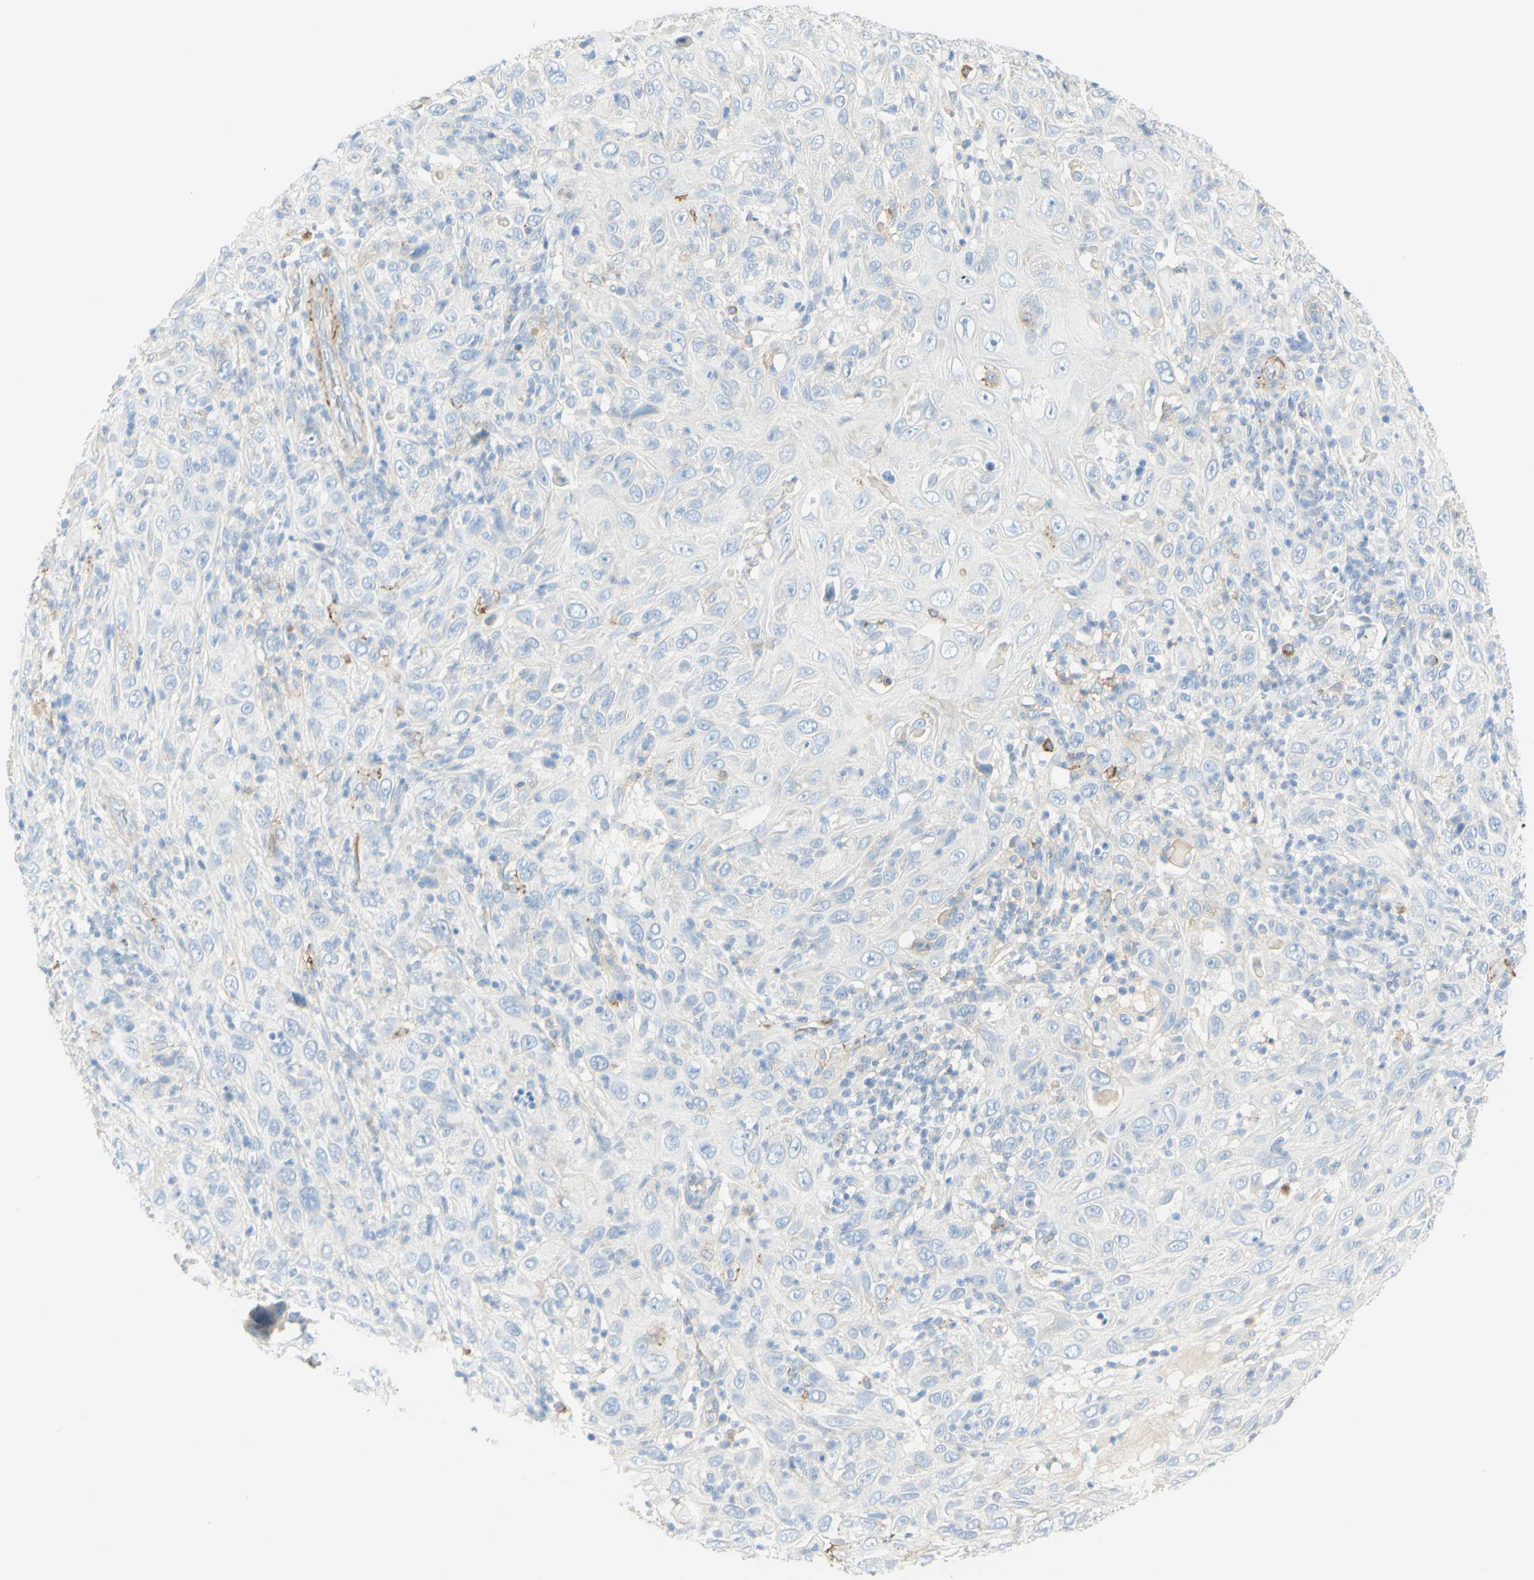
{"staining": {"intensity": "negative", "quantity": "none", "location": "none"}, "tissue": "skin cancer", "cell_type": "Tumor cells", "image_type": "cancer", "snomed": [{"axis": "morphology", "description": "Squamous cell carcinoma, NOS"}, {"axis": "topography", "description": "Skin"}], "caption": "Immunohistochemical staining of skin cancer (squamous cell carcinoma) displays no significant positivity in tumor cells.", "gene": "ALCAM", "patient": {"sex": "female", "age": 88}}